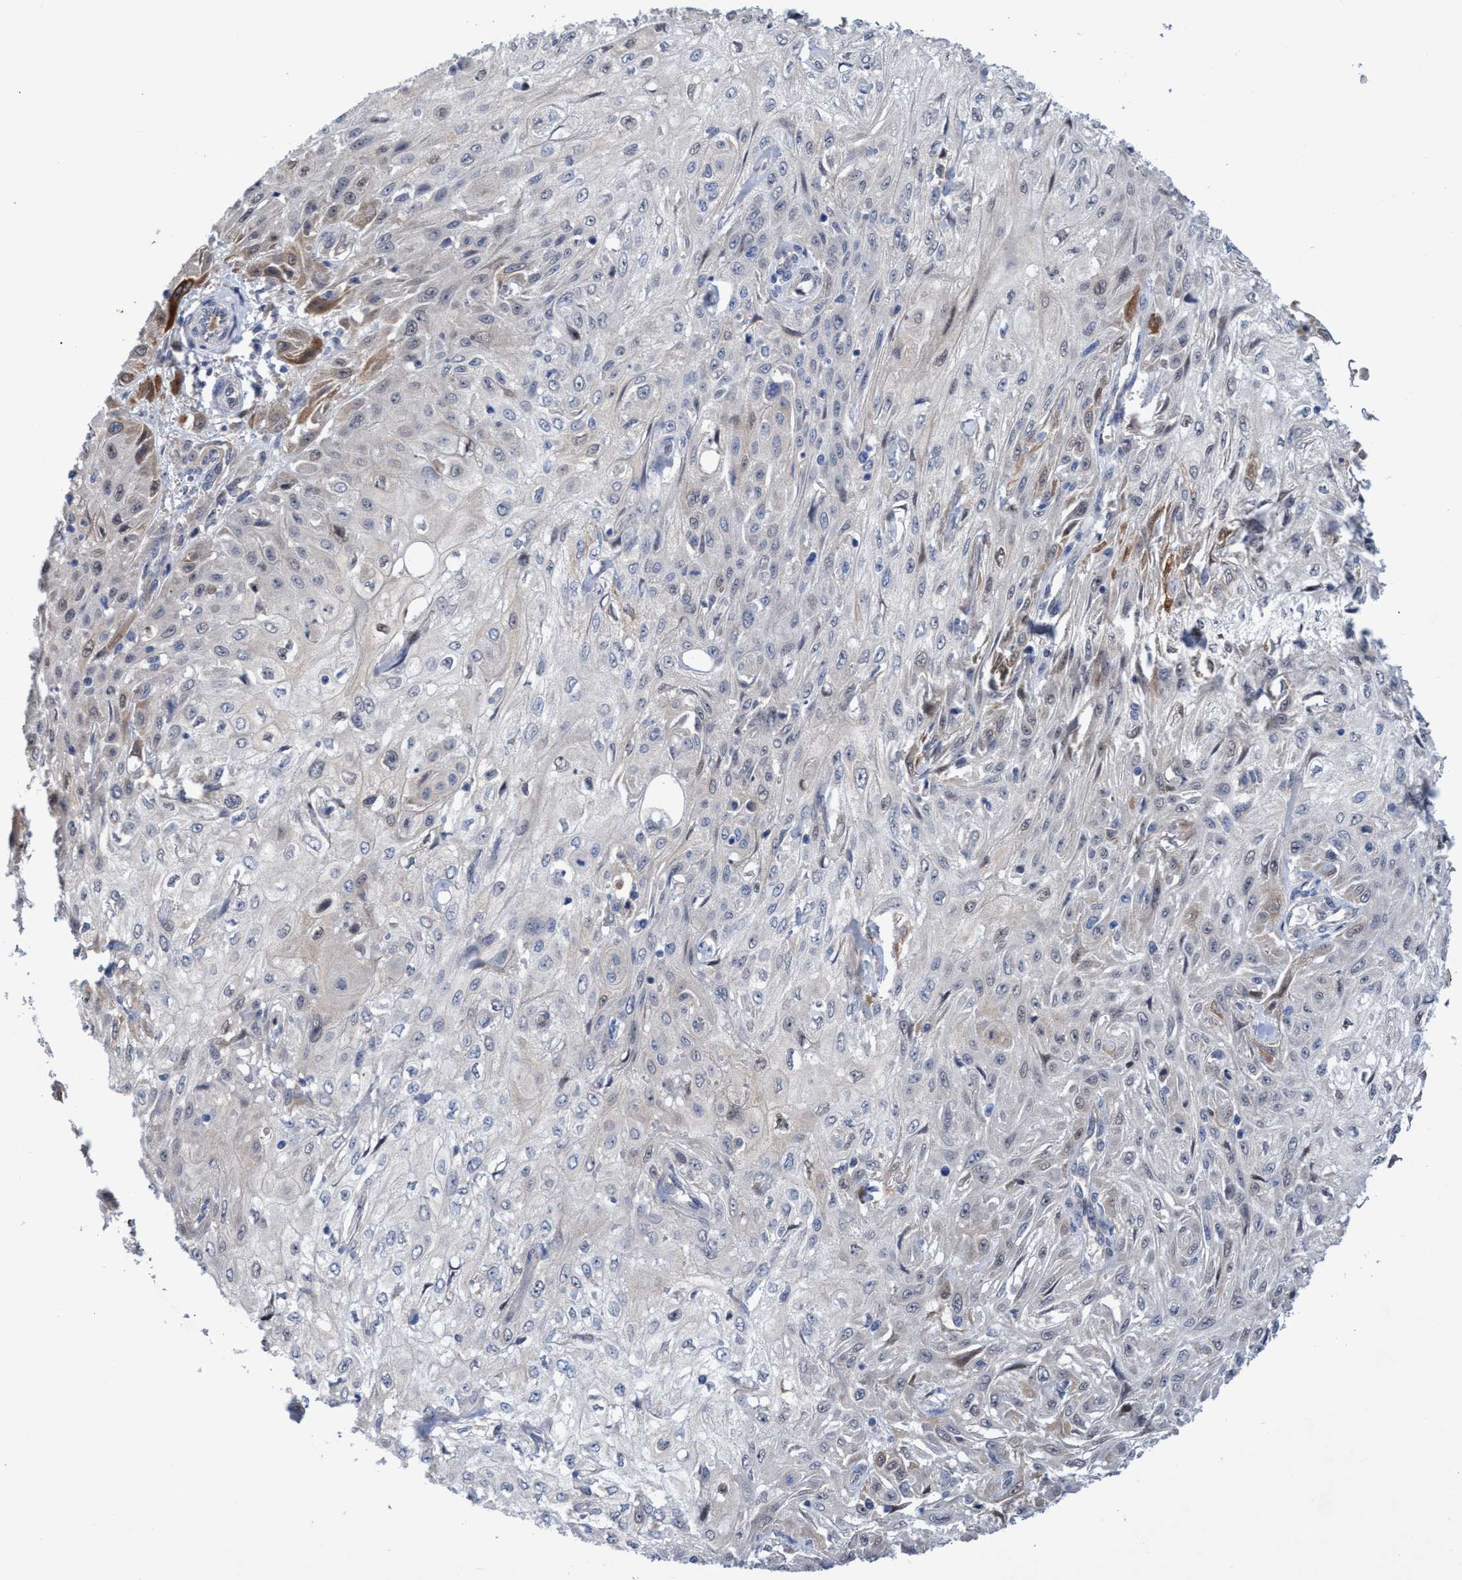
{"staining": {"intensity": "weak", "quantity": "<25%", "location": "cytoplasmic/membranous"}, "tissue": "skin cancer", "cell_type": "Tumor cells", "image_type": "cancer", "snomed": [{"axis": "morphology", "description": "Squamous cell carcinoma, NOS"}, {"axis": "morphology", "description": "Squamous cell carcinoma, metastatic, NOS"}, {"axis": "topography", "description": "Skin"}, {"axis": "topography", "description": "Lymph node"}], "caption": "Tumor cells show no significant staining in metastatic squamous cell carcinoma (skin).", "gene": "SVEP1", "patient": {"sex": "male", "age": 75}}